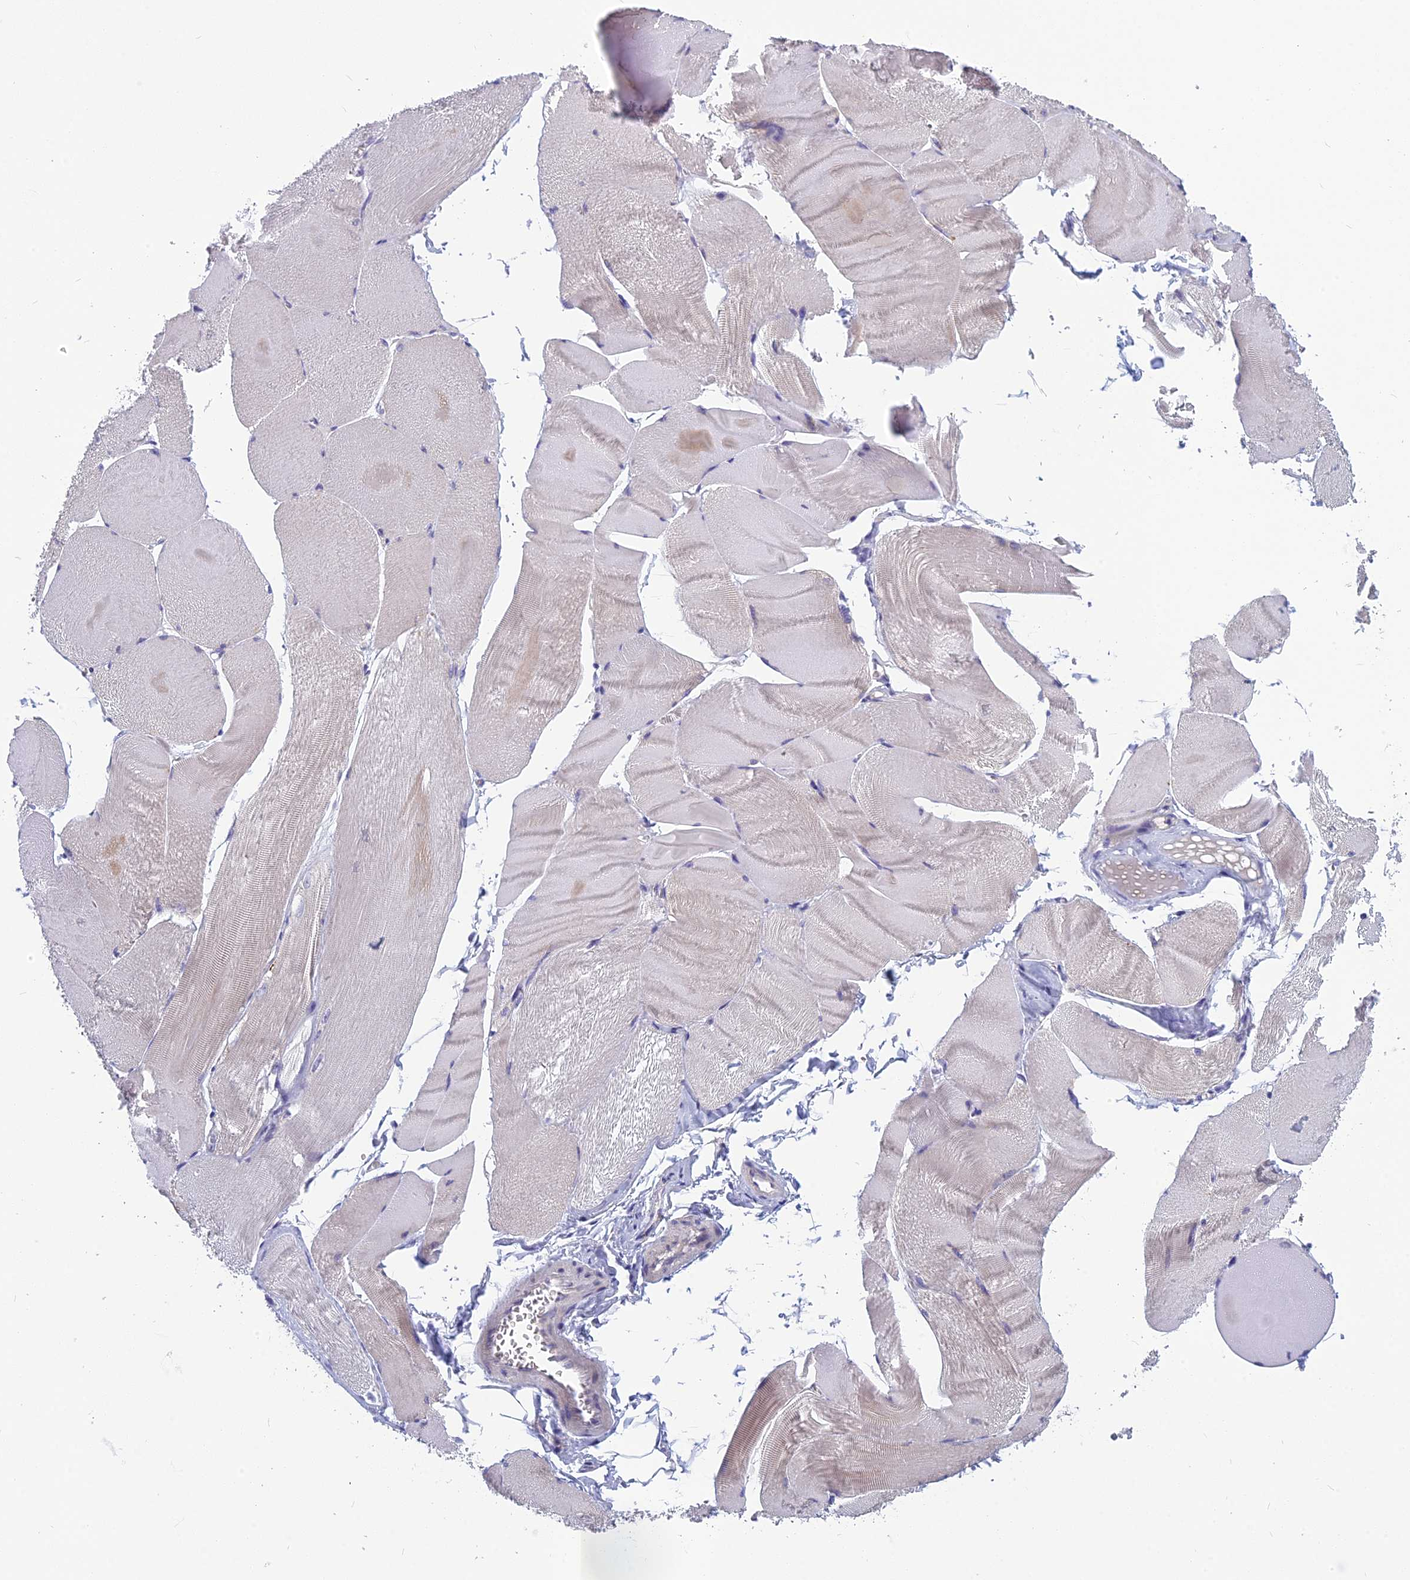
{"staining": {"intensity": "negative", "quantity": "none", "location": "none"}, "tissue": "skeletal muscle", "cell_type": "Myocytes", "image_type": "normal", "snomed": [{"axis": "morphology", "description": "Normal tissue, NOS"}, {"axis": "morphology", "description": "Basal cell carcinoma"}, {"axis": "topography", "description": "Skeletal muscle"}], "caption": "IHC histopathology image of benign human skeletal muscle stained for a protein (brown), which demonstrates no positivity in myocytes. (Stains: DAB (3,3'-diaminobenzidine) immunohistochemistry (IHC) with hematoxylin counter stain, Microscopy: brightfield microscopy at high magnification).", "gene": "RBM41", "patient": {"sex": "female", "age": 64}}